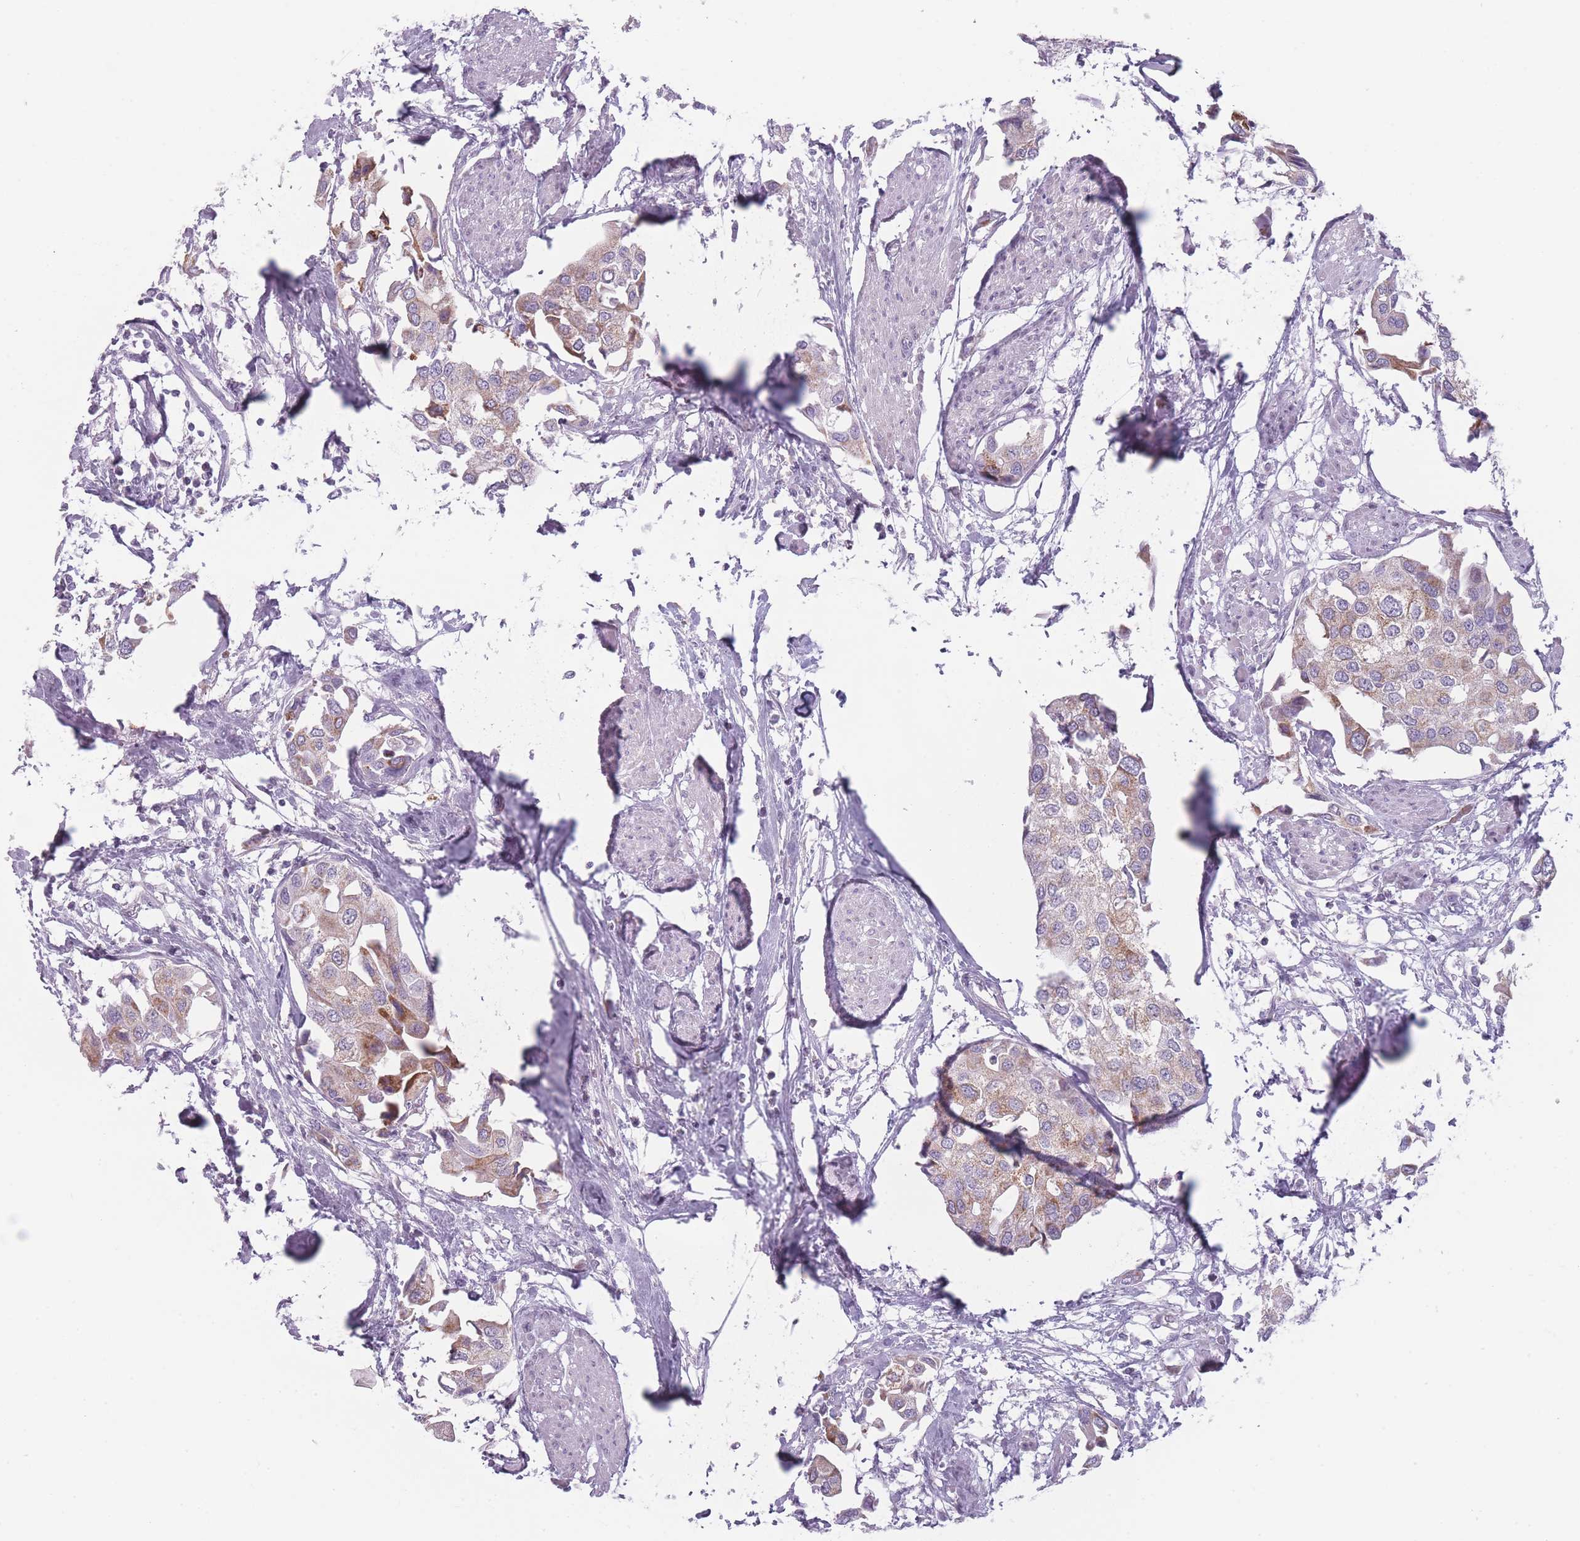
{"staining": {"intensity": "moderate", "quantity": ">75%", "location": "cytoplasmic/membranous"}, "tissue": "urothelial cancer", "cell_type": "Tumor cells", "image_type": "cancer", "snomed": [{"axis": "morphology", "description": "Urothelial carcinoma, High grade"}, {"axis": "topography", "description": "Urinary bladder"}], "caption": "Protein analysis of urothelial carcinoma (high-grade) tissue demonstrates moderate cytoplasmic/membranous expression in approximately >75% of tumor cells.", "gene": "DCHS1", "patient": {"sex": "male", "age": 64}}